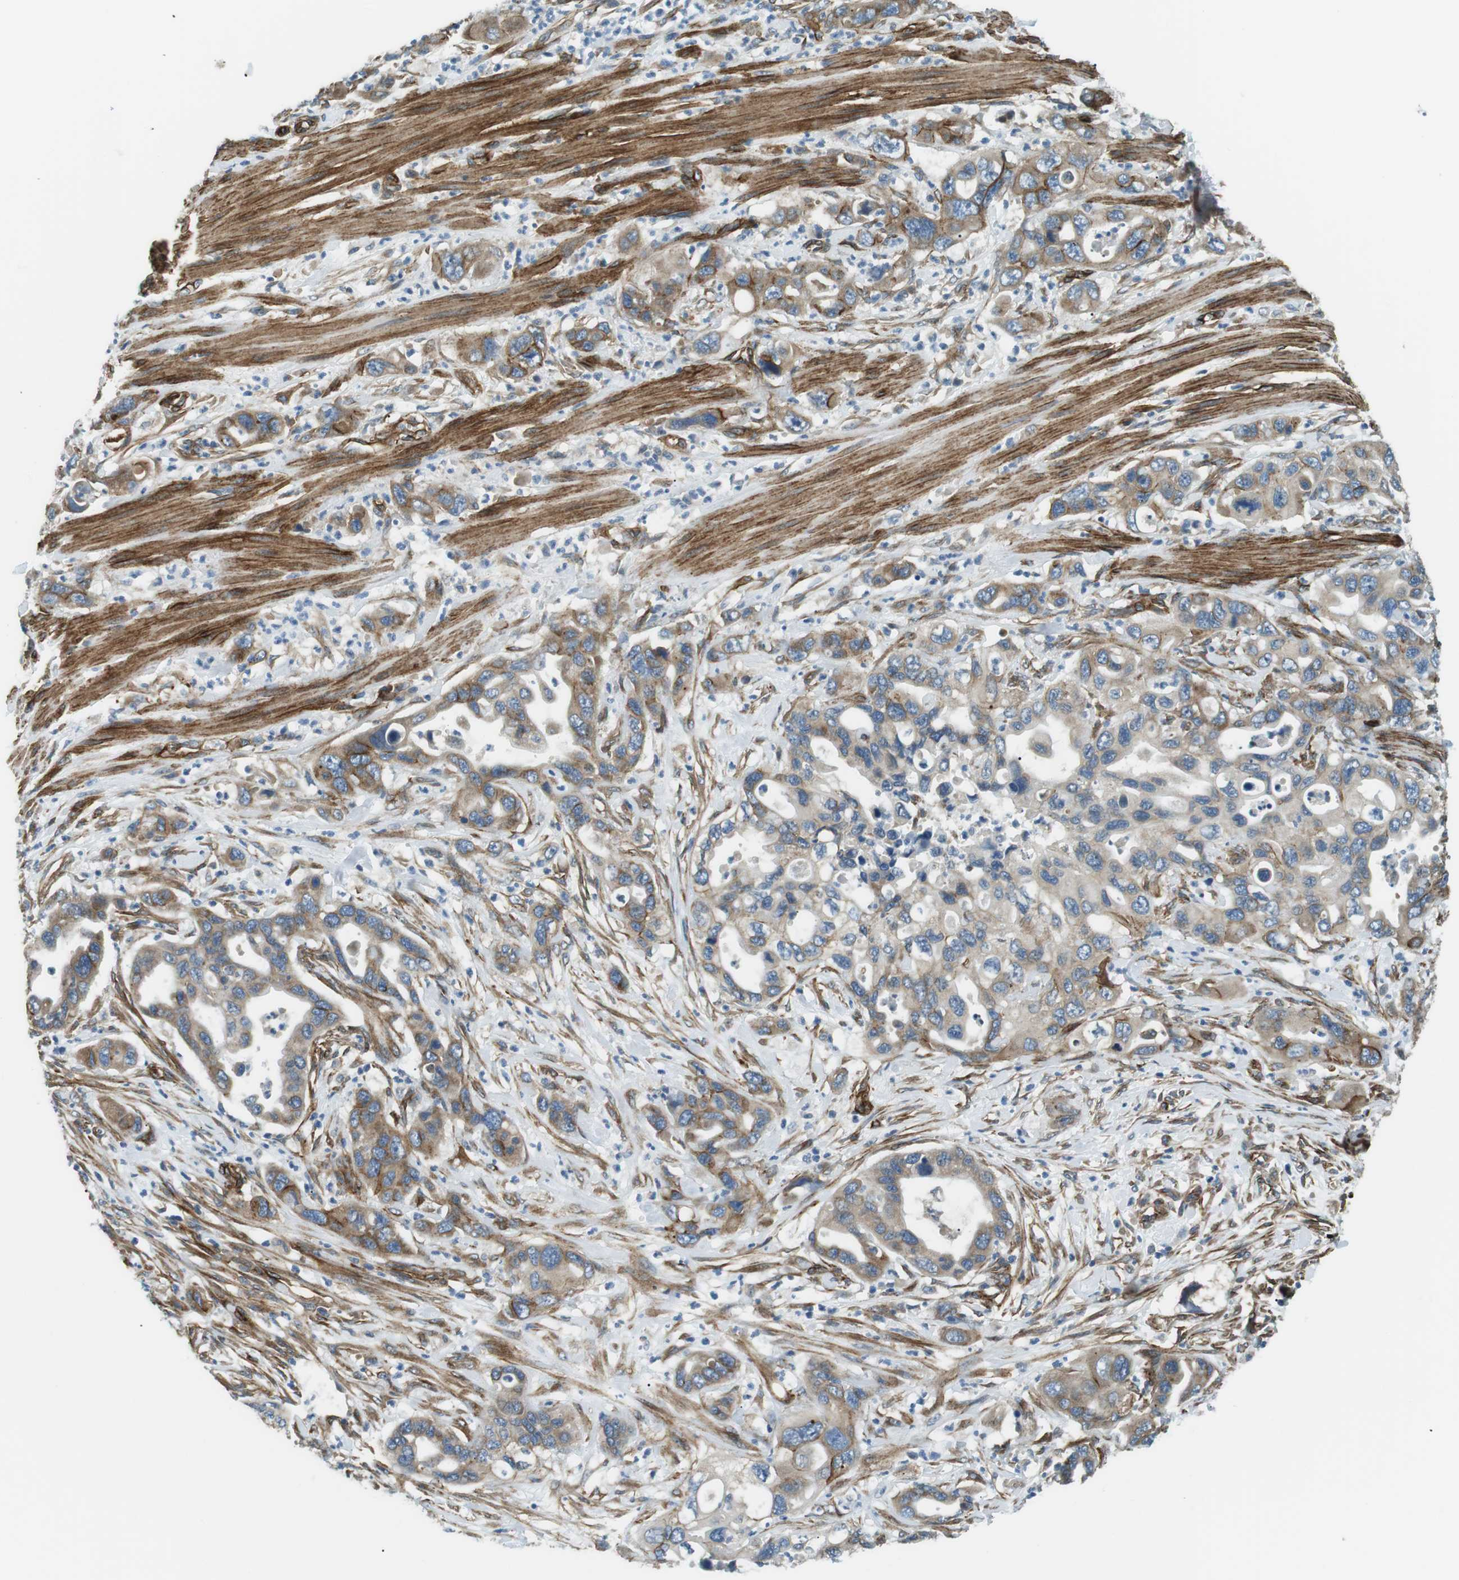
{"staining": {"intensity": "moderate", "quantity": ">75%", "location": "cytoplasmic/membranous"}, "tissue": "pancreatic cancer", "cell_type": "Tumor cells", "image_type": "cancer", "snomed": [{"axis": "morphology", "description": "Adenocarcinoma, NOS"}, {"axis": "topography", "description": "Pancreas"}], "caption": "Tumor cells show moderate cytoplasmic/membranous staining in approximately >75% of cells in pancreatic cancer. (Brightfield microscopy of DAB IHC at high magnification).", "gene": "ODR4", "patient": {"sex": "female", "age": 71}}